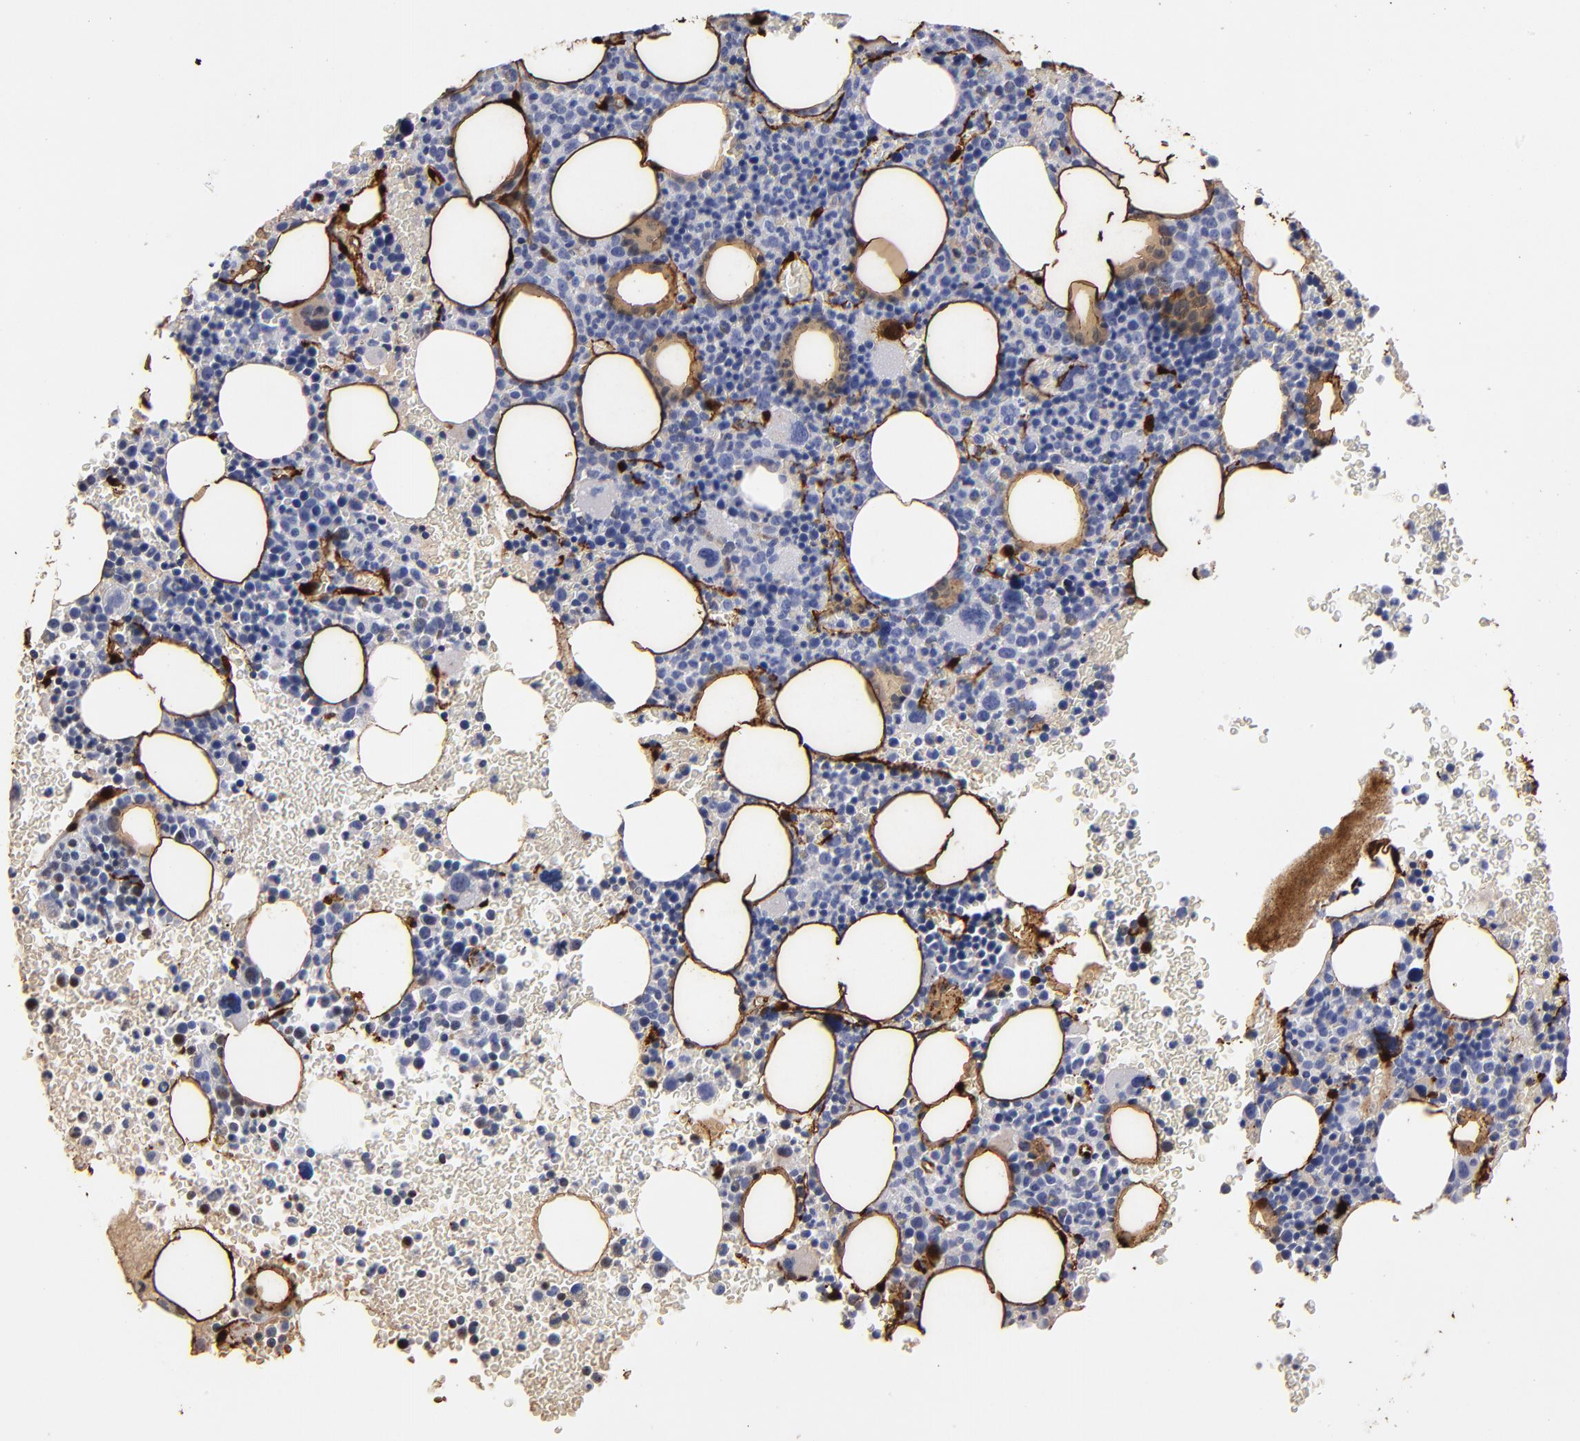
{"staining": {"intensity": "negative", "quantity": "none", "location": "none"}, "tissue": "bone marrow", "cell_type": "Hematopoietic cells", "image_type": "normal", "snomed": [{"axis": "morphology", "description": "Normal tissue, NOS"}, {"axis": "topography", "description": "Bone marrow"}], "caption": "Immunohistochemistry (IHC) photomicrograph of benign human bone marrow stained for a protein (brown), which exhibits no positivity in hematopoietic cells.", "gene": "FABP4", "patient": {"sex": "male", "age": 68}}